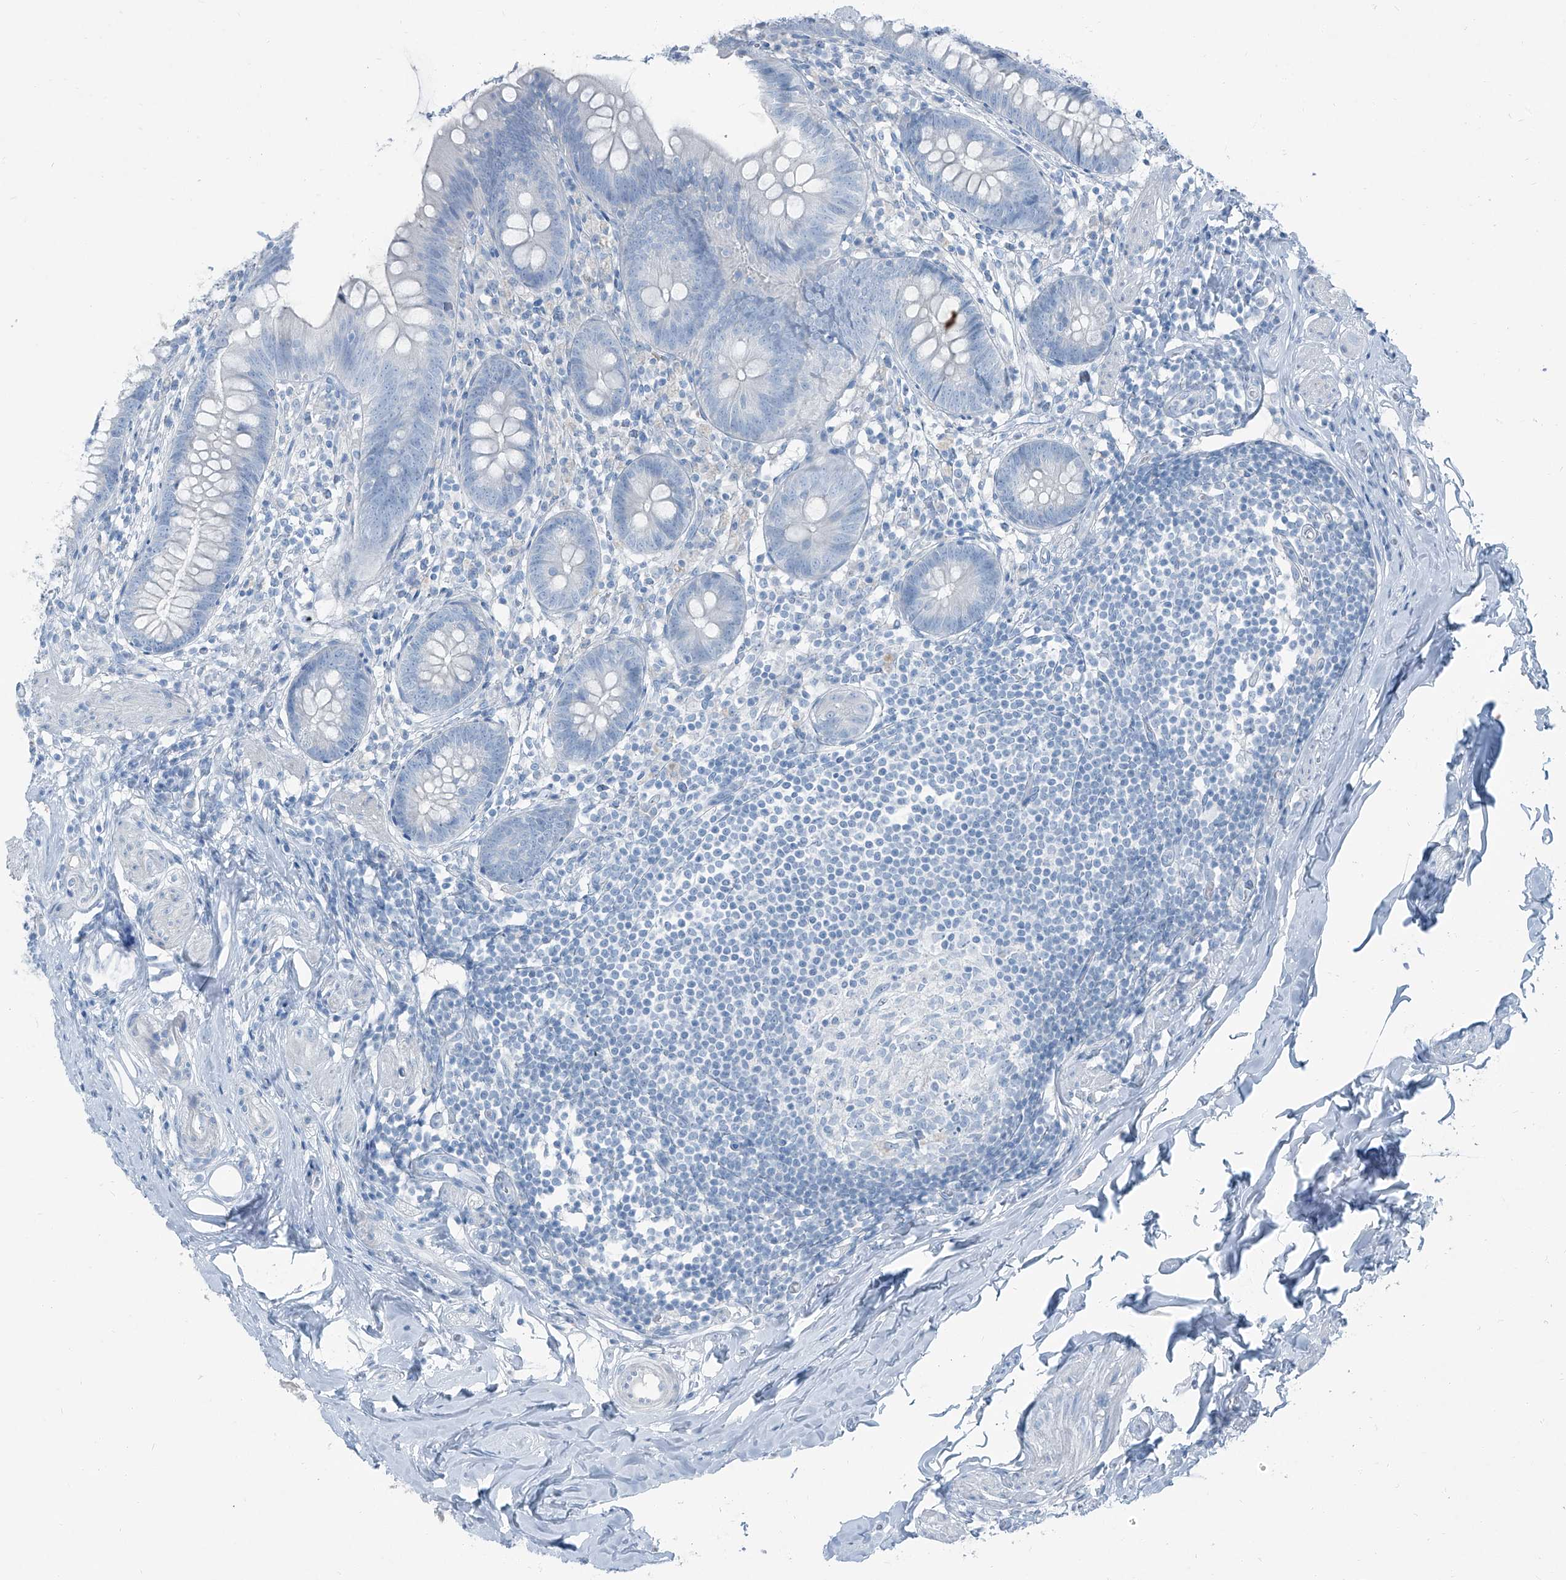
{"staining": {"intensity": "negative", "quantity": "none", "location": "none"}, "tissue": "appendix", "cell_type": "Glandular cells", "image_type": "normal", "snomed": [{"axis": "morphology", "description": "Normal tissue, NOS"}, {"axis": "topography", "description": "Appendix"}], "caption": "High magnification brightfield microscopy of normal appendix stained with DAB (brown) and counterstained with hematoxylin (blue): glandular cells show no significant staining. The staining is performed using DAB brown chromogen with nuclei counter-stained in using hematoxylin.", "gene": "RGN", "patient": {"sex": "female", "age": 62}}